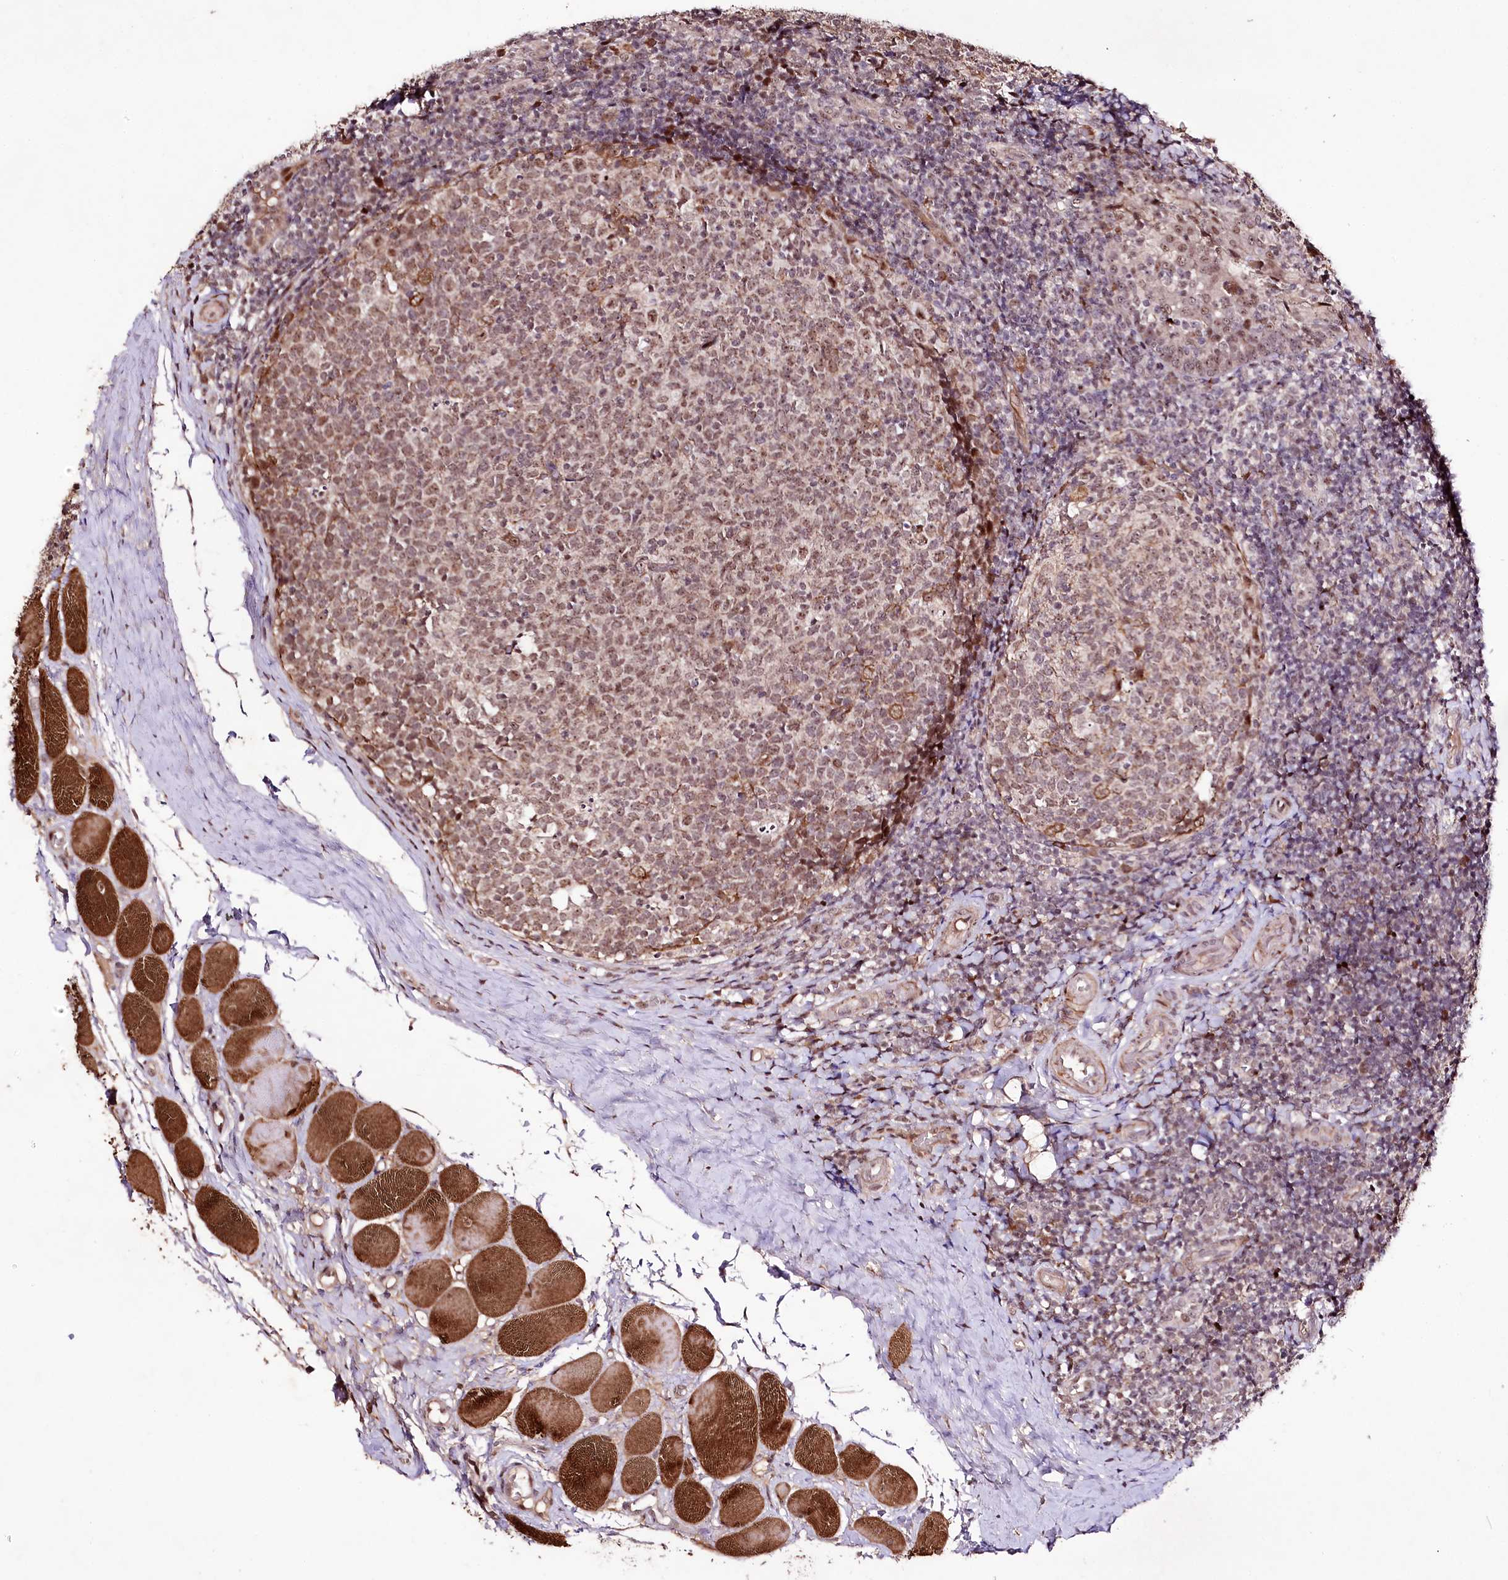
{"staining": {"intensity": "moderate", "quantity": ">75%", "location": "nuclear"}, "tissue": "tonsil", "cell_type": "Germinal center cells", "image_type": "normal", "snomed": [{"axis": "morphology", "description": "Normal tissue, NOS"}, {"axis": "topography", "description": "Tonsil"}], "caption": "Normal tonsil reveals moderate nuclear expression in about >75% of germinal center cells.", "gene": "DMP1", "patient": {"sex": "female", "age": 19}}